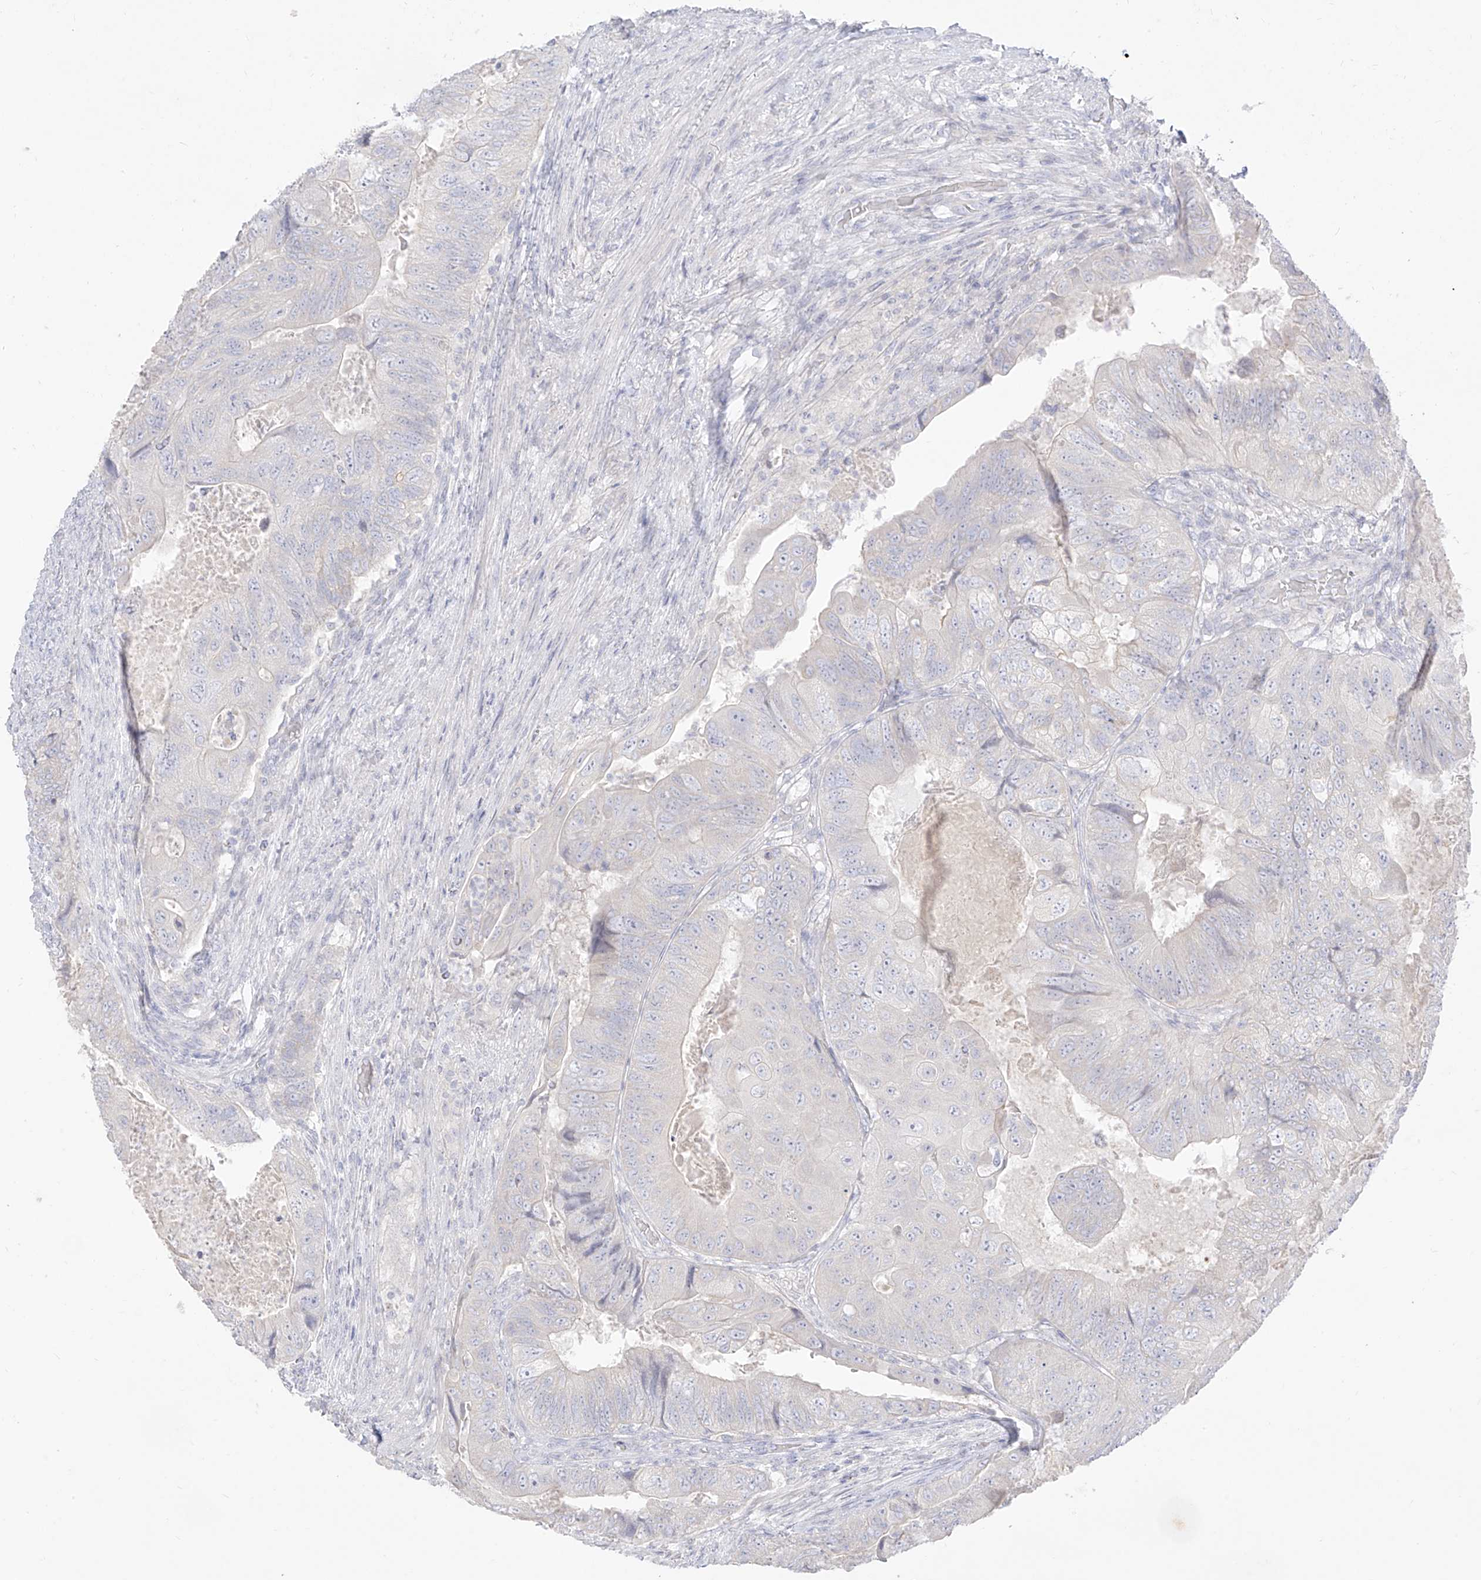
{"staining": {"intensity": "negative", "quantity": "none", "location": "none"}, "tissue": "colorectal cancer", "cell_type": "Tumor cells", "image_type": "cancer", "snomed": [{"axis": "morphology", "description": "Adenocarcinoma, NOS"}, {"axis": "topography", "description": "Rectum"}], "caption": "Immunohistochemistry (IHC) of human colorectal cancer (adenocarcinoma) exhibits no expression in tumor cells.", "gene": "ARHGEF40", "patient": {"sex": "male", "age": 63}}